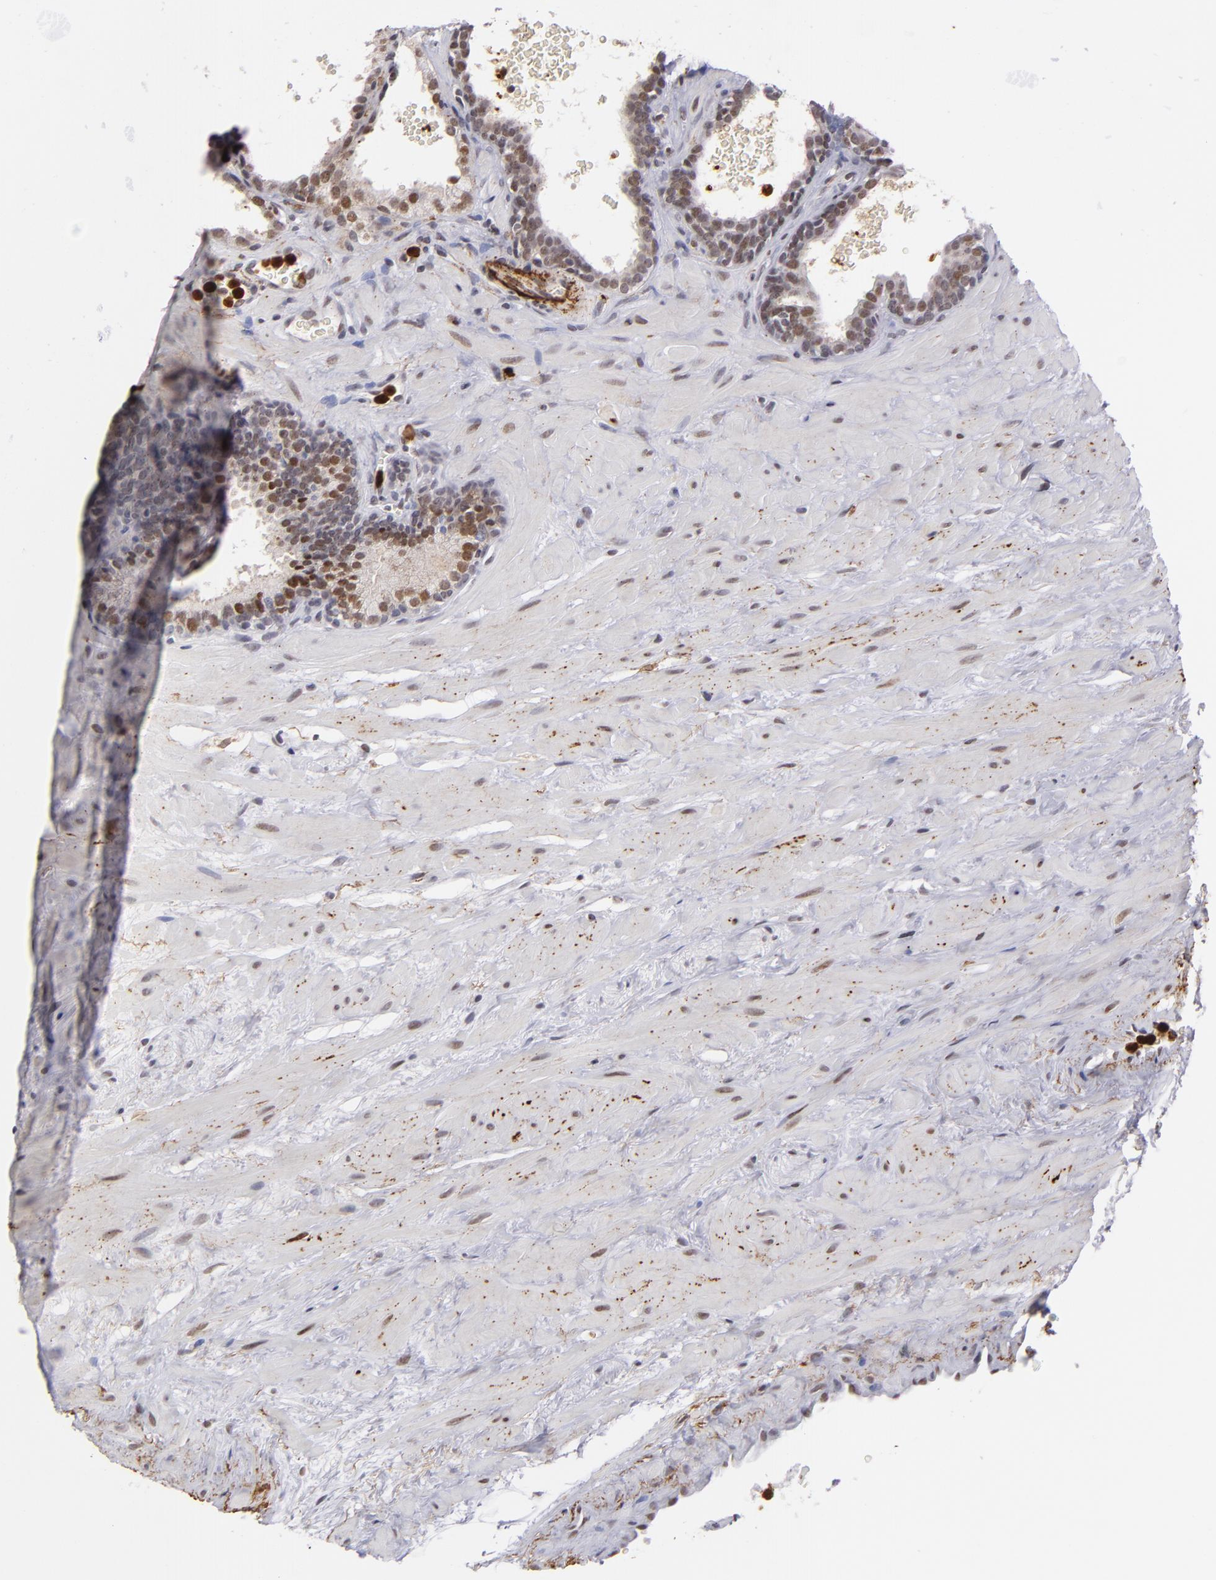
{"staining": {"intensity": "weak", "quantity": "<25%", "location": "nuclear"}, "tissue": "prostate cancer", "cell_type": "Tumor cells", "image_type": "cancer", "snomed": [{"axis": "morphology", "description": "Adenocarcinoma, Low grade"}, {"axis": "topography", "description": "Prostate"}], "caption": "The immunohistochemistry (IHC) histopathology image has no significant positivity in tumor cells of prostate adenocarcinoma (low-grade) tissue. (DAB IHC visualized using brightfield microscopy, high magnification).", "gene": "RXRG", "patient": {"sex": "male", "age": 57}}